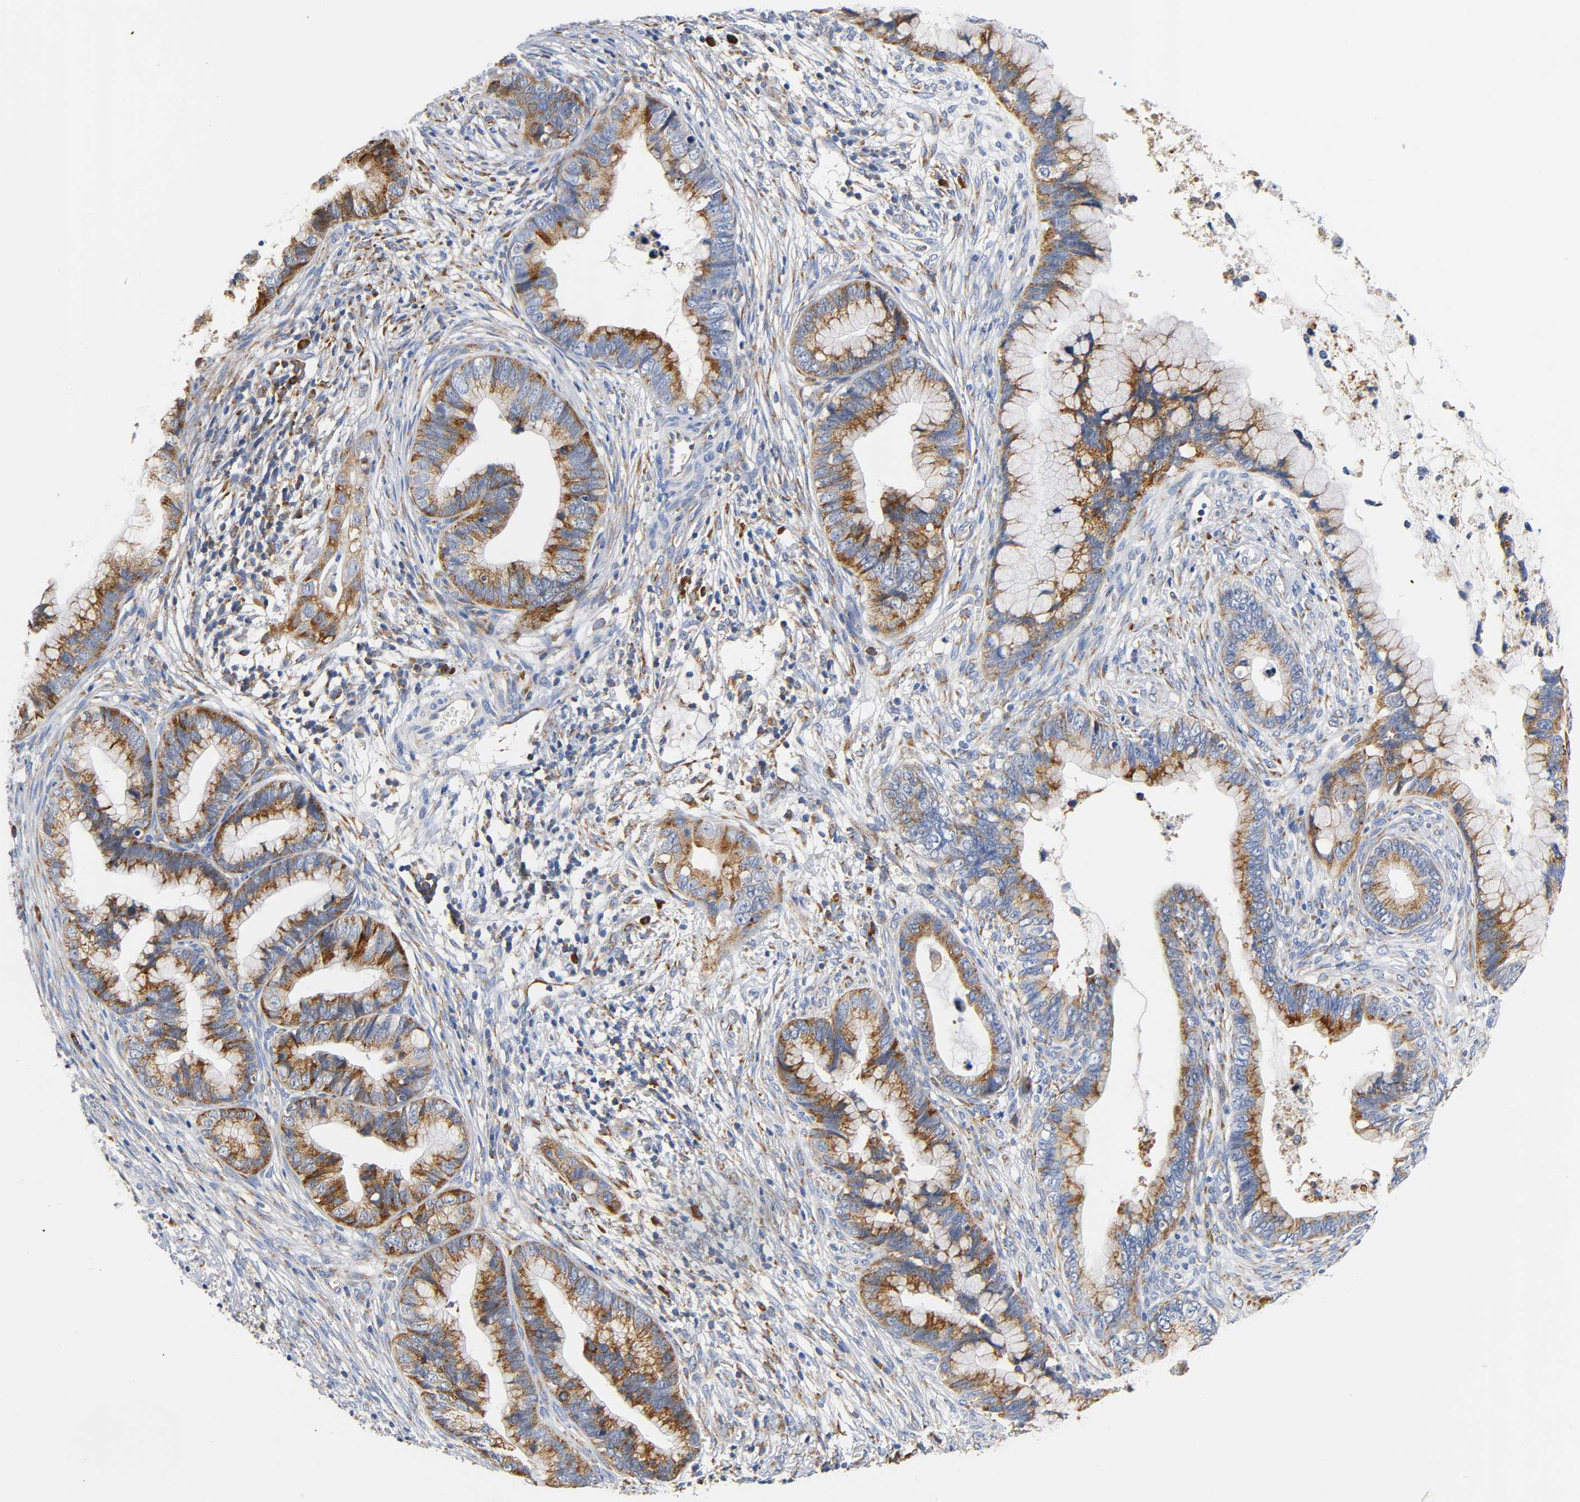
{"staining": {"intensity": "strong", "quantity": ">75%", "location": "cytoplasmic/membranous"}, "tissue": "cervical cancer", "cell_type": "Tumor cells", "image_type": "cancer", "snomed": [{"axis": "morphology", "description": "Adenocarcinoma, NOS"}, {"axis": "topography", "description": "Cervix"}], "caption": "DAB (3,3'-diaminobenzidine) immunohistochemical staining of human cervical adenocarcinoma demonstrates strong cytoplasmic/membranous protein positivity in about >75% of tumor cells. The protein of interest is stained brown, and the nuclei are stained in blue (DAB IHC with brightfield microscopy, high magnification).", "gene": "REL", "patient": {"sex": "female", "age": 44}}